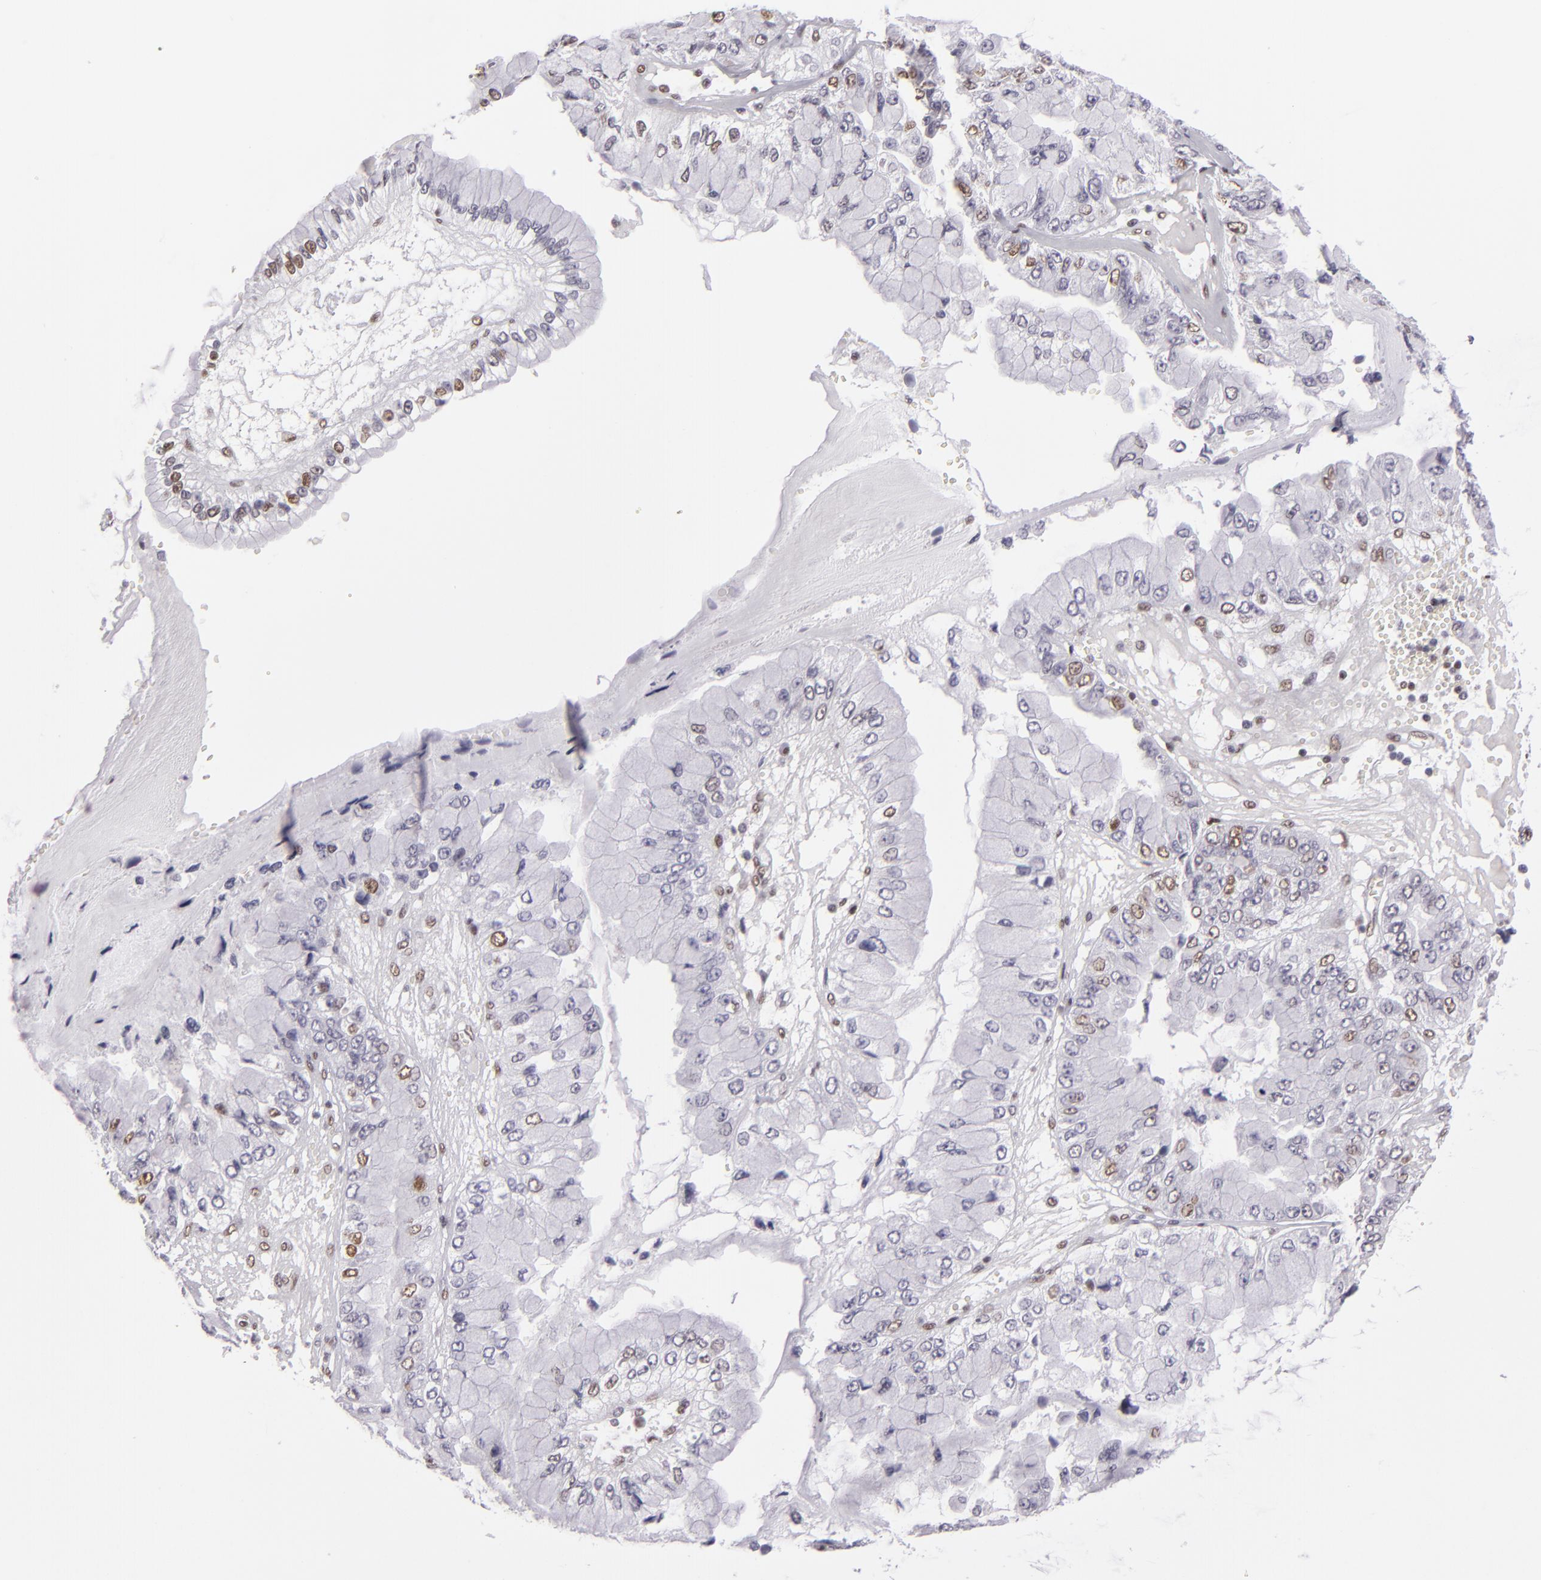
{"staining": {"intensity": "weak", "quantity": ">75%", "location": "nuclear"}, "tissue": "liver cancer", "cell_type": "Tumor cells", "image_type": "cancer", "snomed": [{"axis": "morphology", "description": "Cholangiocarcinoma"}, {"axis": "topography", "description": "Liver"}], "caption": "IHC micrograph of human liver cancer stained for a protein (brown), which shows low levels of weak nuclear expression in about >75% of tumor cells.", "gene": "BRD8", "patient": {"sex": "female", "age": 79}}